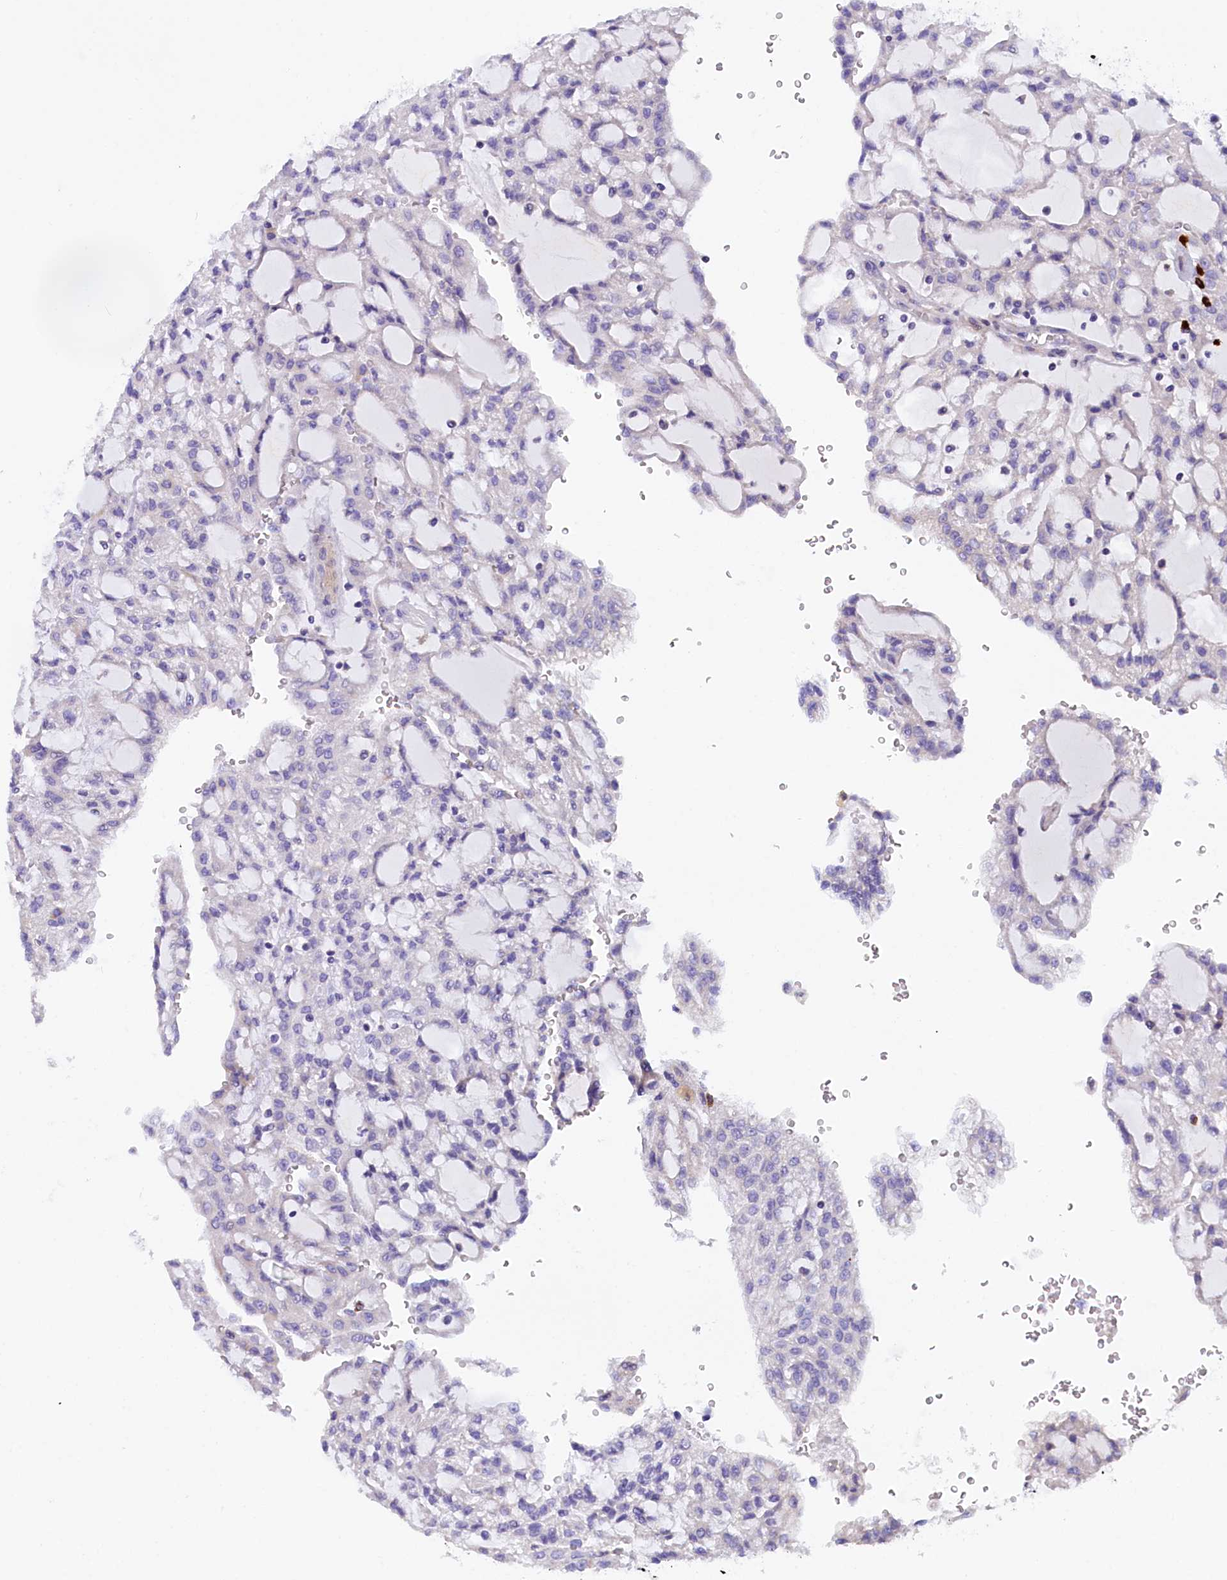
{"staining": {"intensity": "negative", "quantity": "none", "location": "none"}, "tissue": "renal cancer", "cell_type": "Tumor cells", "image_type": "cancer", "snomed": [{"axis": "morphology", "description": "Adenocarcinoma, NOS"}, {"axis": "topography", "description": "Kidney"}], "caption": "IHC histopathology image of adenocarcinoma (renal) stained for a protein (brown), which shows no staining in tumor cells. The staining is performed using DAB brown chromogen with nuclei counter-stained in using hematoxylin.", "gene": "RTTN", "patient": {"sex": "male", "age": 63}}